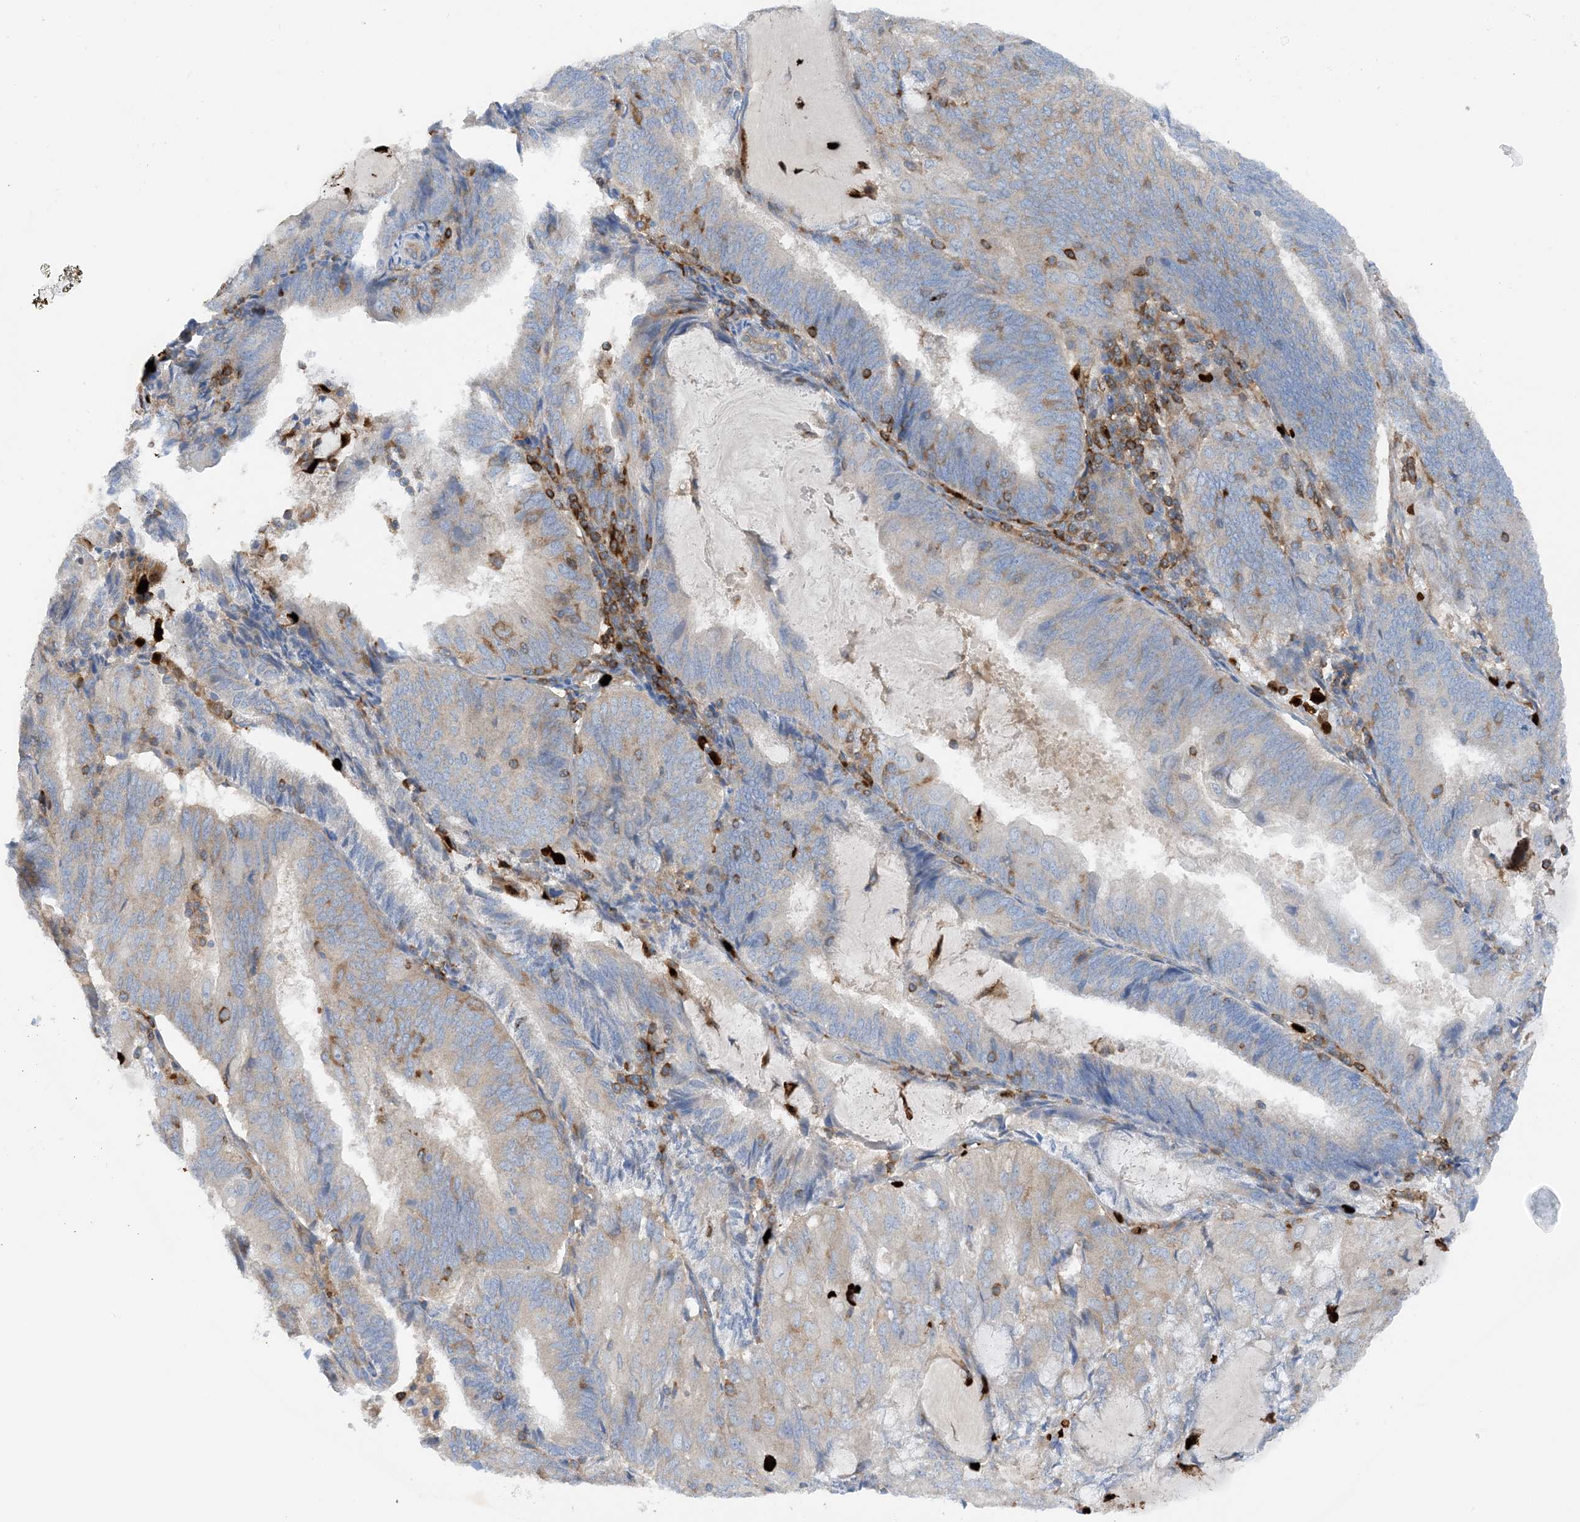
{"staining": {"intensity": "negative", "quantity": "none", "location": "none"}, "tissue": "endometrial cancer", "cell_type": "Tumor cells", "image_type": "cancer", "snomed": [{"axis": "morphology", "description": "Adenocarcinoma, NOS"}, {"axis": "topography", "description": "Endometrium"}], "caption": "A high-resolution photomicrograph shows immunohistochemistry (IHC) staining of adenocarcinoma (endometrial), which demonstrates no significant expression in tumor cells.", "gene": "PHACTR2", "patient": {"sex": "female", "age": 81}}